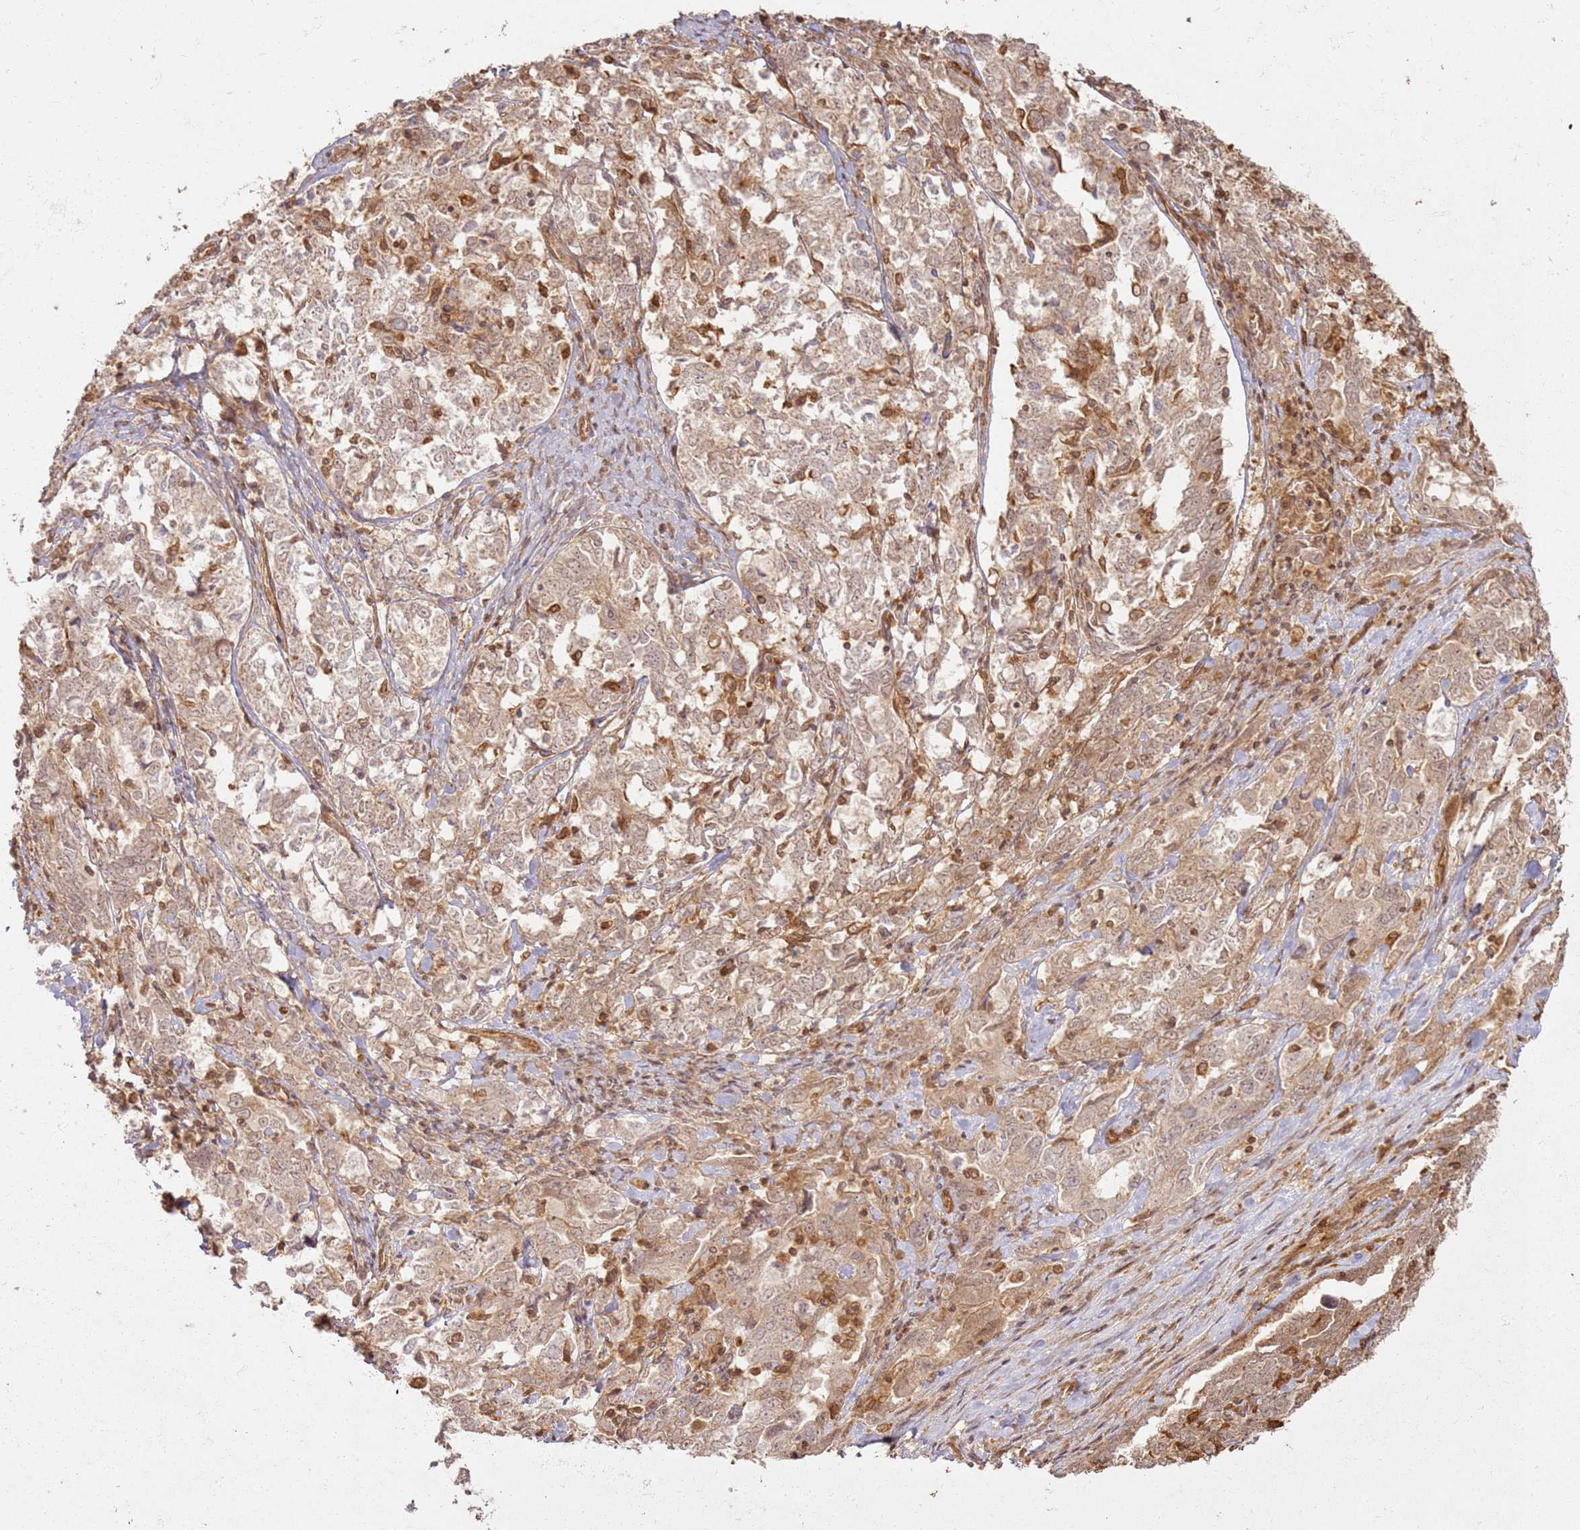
{"staining": {"intensity": "weak", "quantity": "25%-75%", "location": "cytoplasmic/membranous,nuclear"}, "tissue": "ovarian cancer", "cell_type": "Tumor cells", "image_type": "cancer", "snomed": [{"axis": "morphology", "description": "Carcinoma, endometroid"}, {"axis": "topography", "description": "Ovary"}], "caption": "IHC image of neoplastic tissue: ovarian cancer (endometroid carcinoma) stained using IHC demonstrates low levels of weak protein expression localized specifically in the cytoplasmic/membranous and nuclear of tumor cells, appearing as a cytoplasmic/membranous and nuclear brown color.", "gene": "ZNF776", "patient": {"sex": "female", "age": 62}}